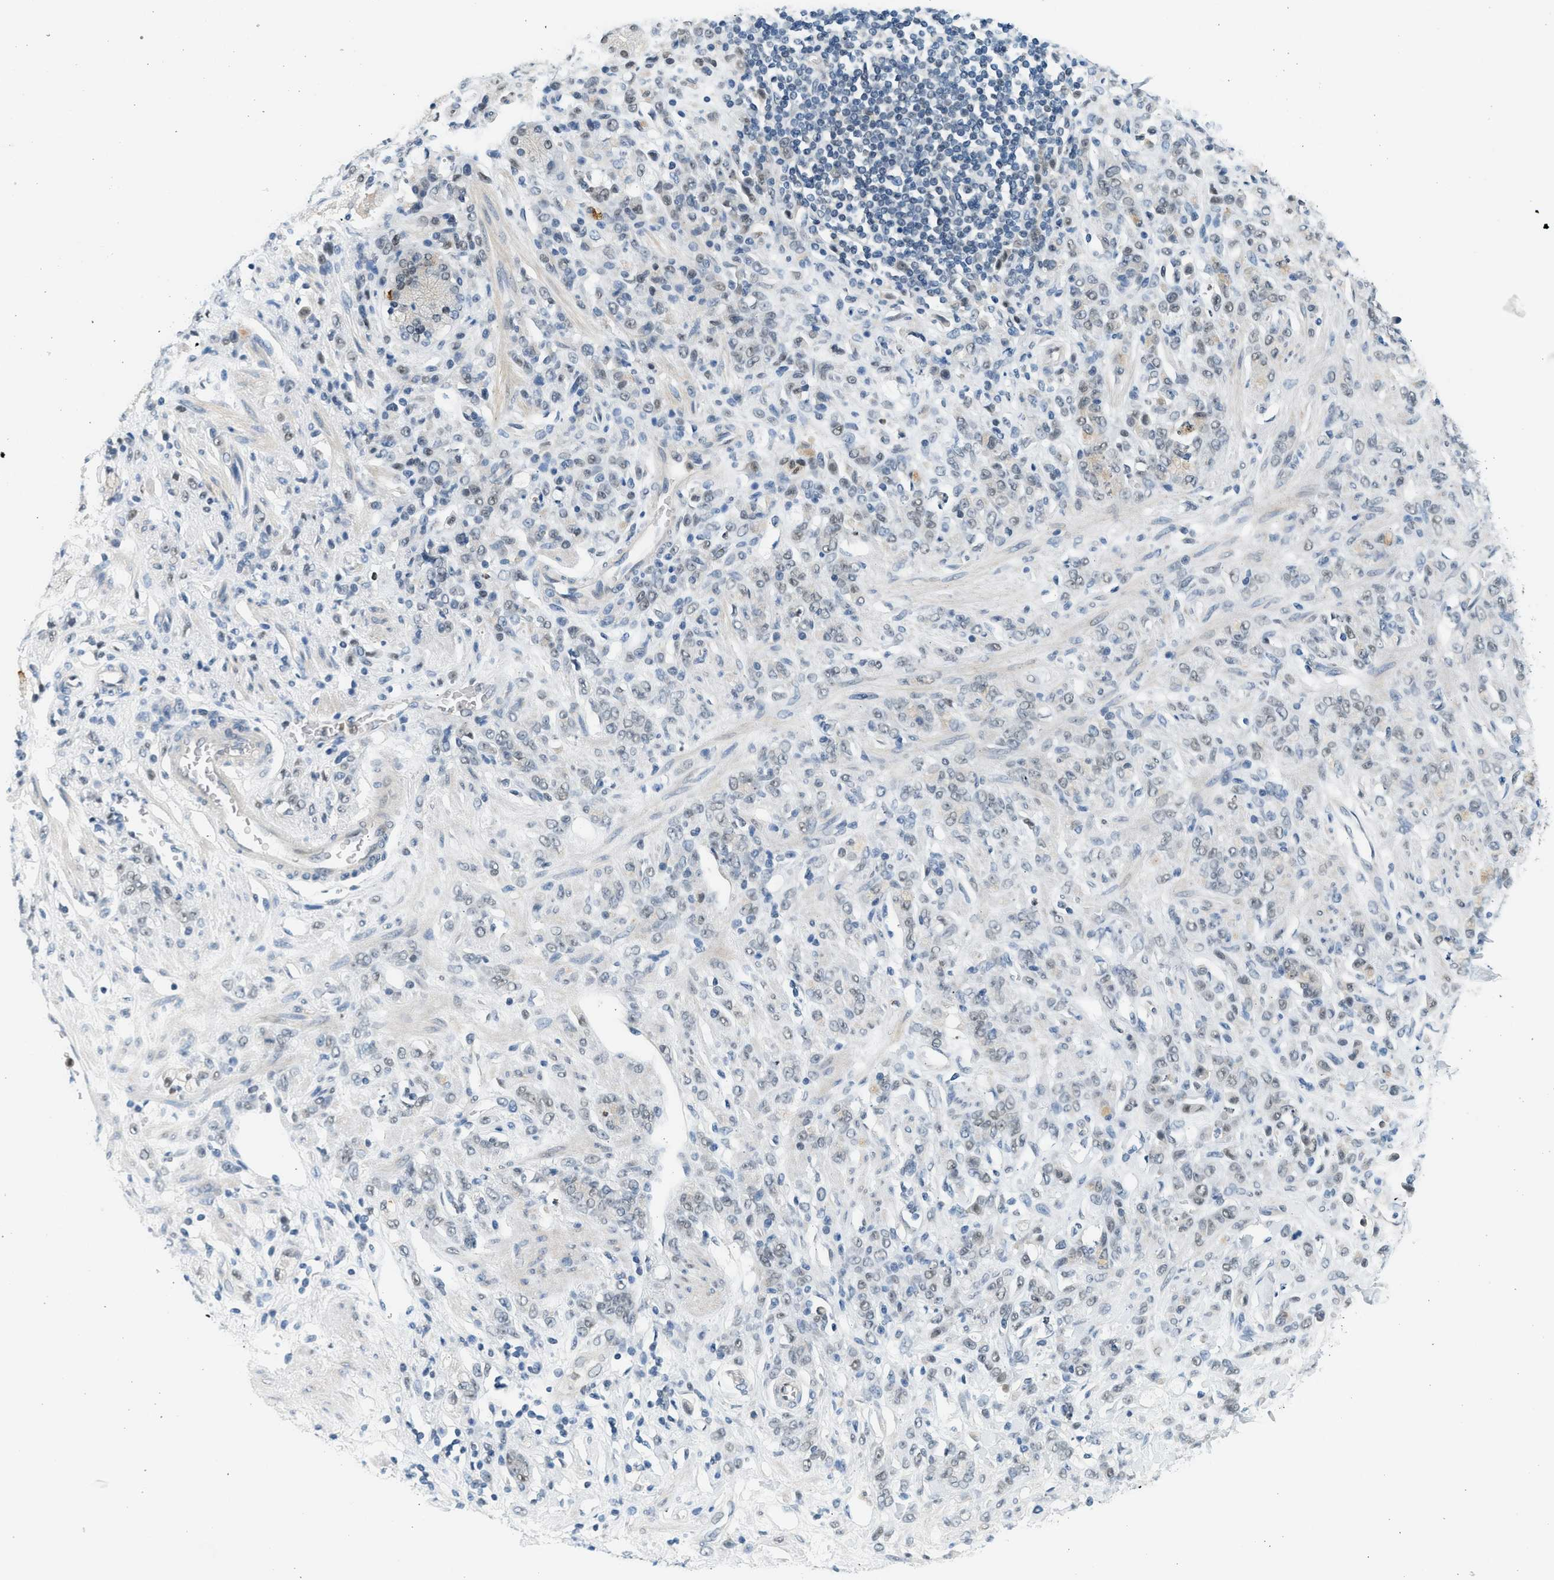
{"staining": {"intensity": "weak", "quantity": "<25%", "location": "nuclear"}, "tissue": "stomach cancer", "cell_type": "Tumor cells", "image_type": "cancer", "snomed": [{"axis": "morphology", "description": "Normal tissue, NOS"}, {"axis": "morphology", "description": "Adenocarcinoma, NOS"}, {"axis": "topography", "description": "Stomach"}], "caption": "Micrograph shows no significant protein staining in tumor cells of stomach cancer.", "gene": "HIPK1", "patient": {"sex": "male", "age": 82}}